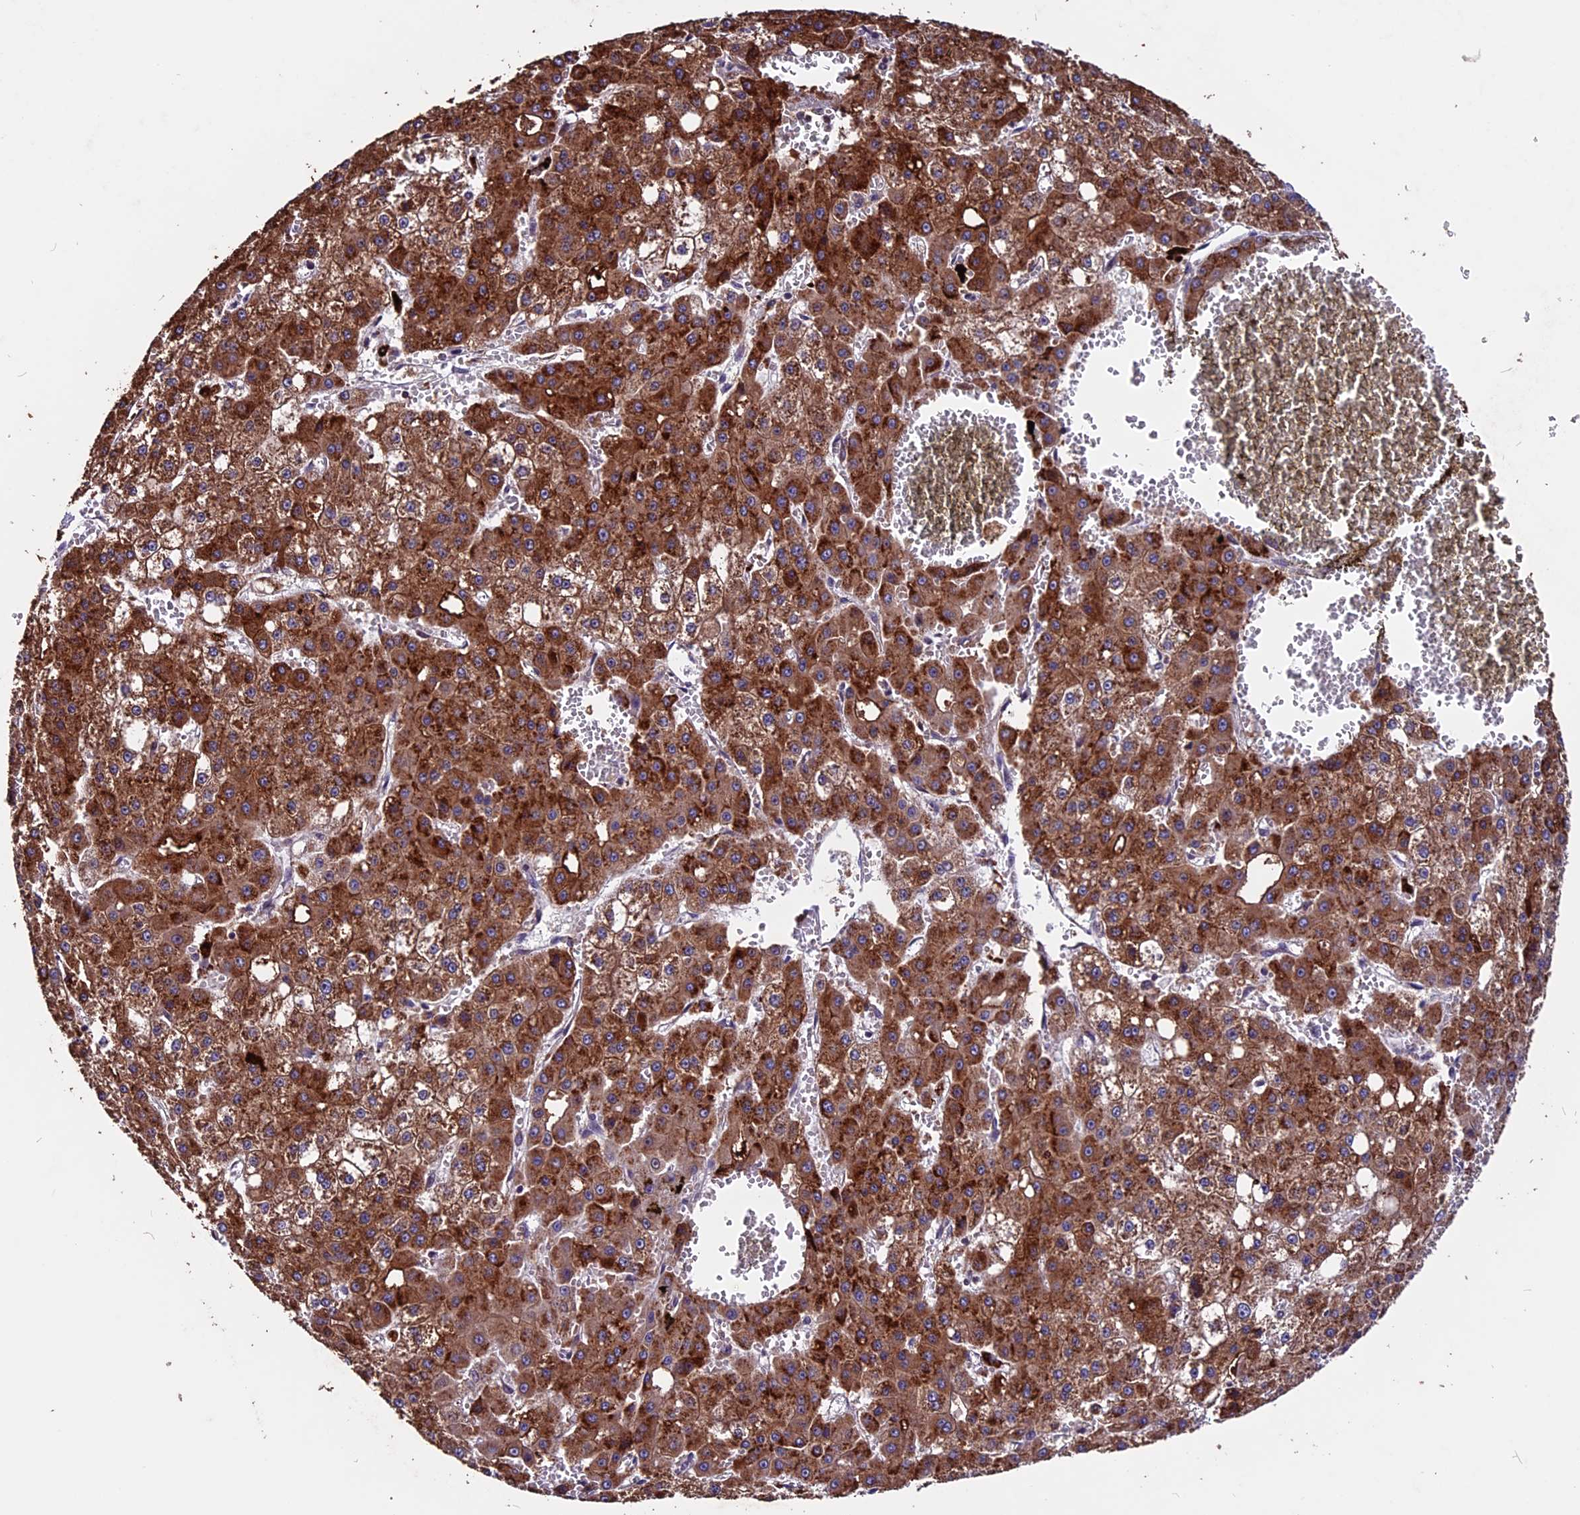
{"staining": {"intensity": "strong", "quantity": ">75%", "location": "cytoplasmic/membranous"}, "tissue": "liver cancer", "cell_type": "Tumor cells", "image_type": "cancer", "snomed": [{"axis": "morphology", "description": "Carcinoma, Hepatocellular, NOS"}, {"axis": "topography", "description": "Liver"}], "caption": "Human liver cancer stained with a brown dye demonstrates strong cytoplasmic/membranous positive expression in about >75% of tumor cells.", "gene": "ZNF598", "patient": {"sex": "male", "age": 47}}